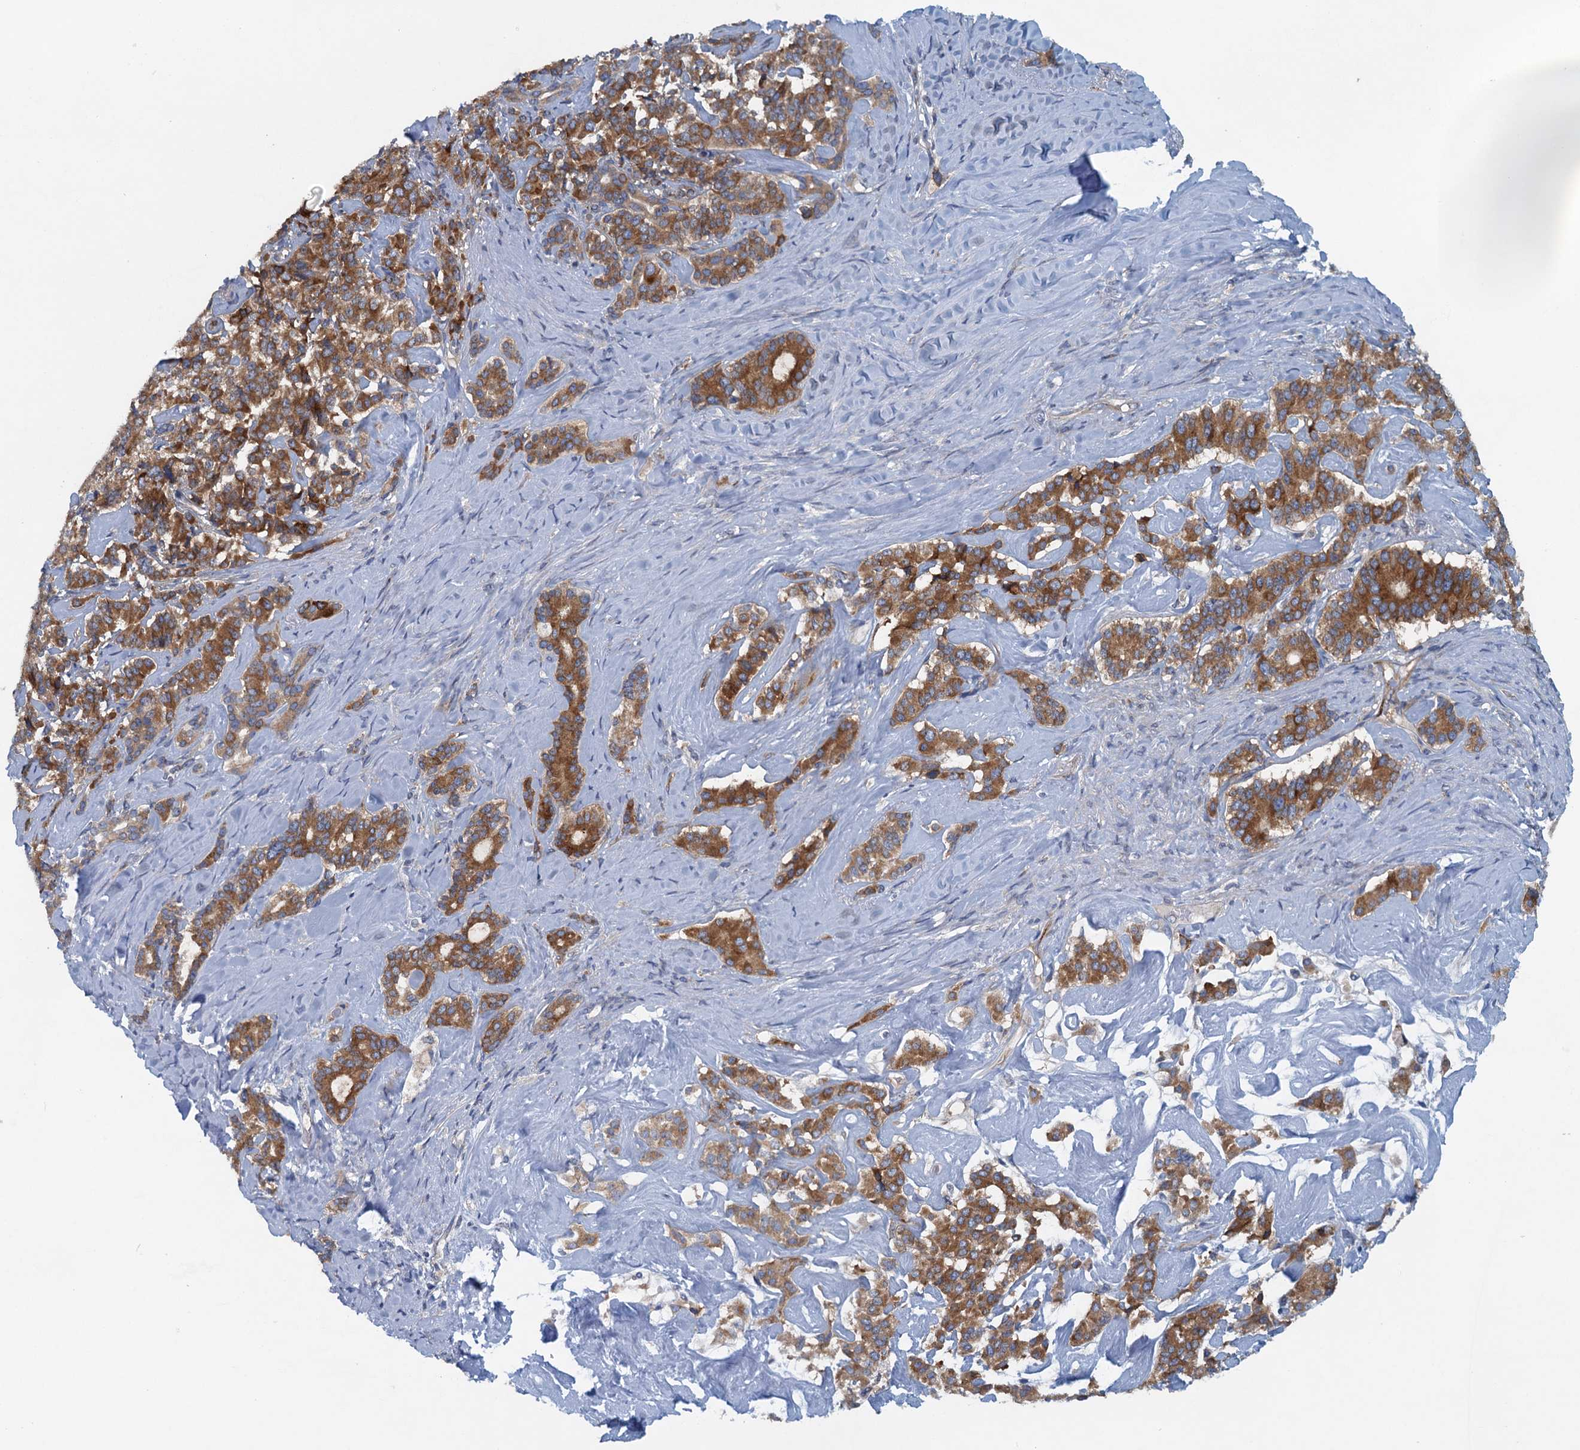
{"staining": {"intensity": "moderate", "quantity": ">75%", "location": "cytoplasmic/membranous"}, "tissue": "pancreatic cancer", "cell_type": "Tumor cells", "image_type": "cancer", "snomed": [{"axis": "morphology", "description": "Adenocarcinoma, NOS"}, {"axis": "topography", "description": "Pancreas"}], "caption": "Immunohistochemical staining of adenocarcinoma (pancreatic) displays medium levels of moderate cytoplasmic/membranous staining in approximately >75% of tumor cells.", "gene": "MYDGF", "patient": {"sex": "female", "age": 74}}